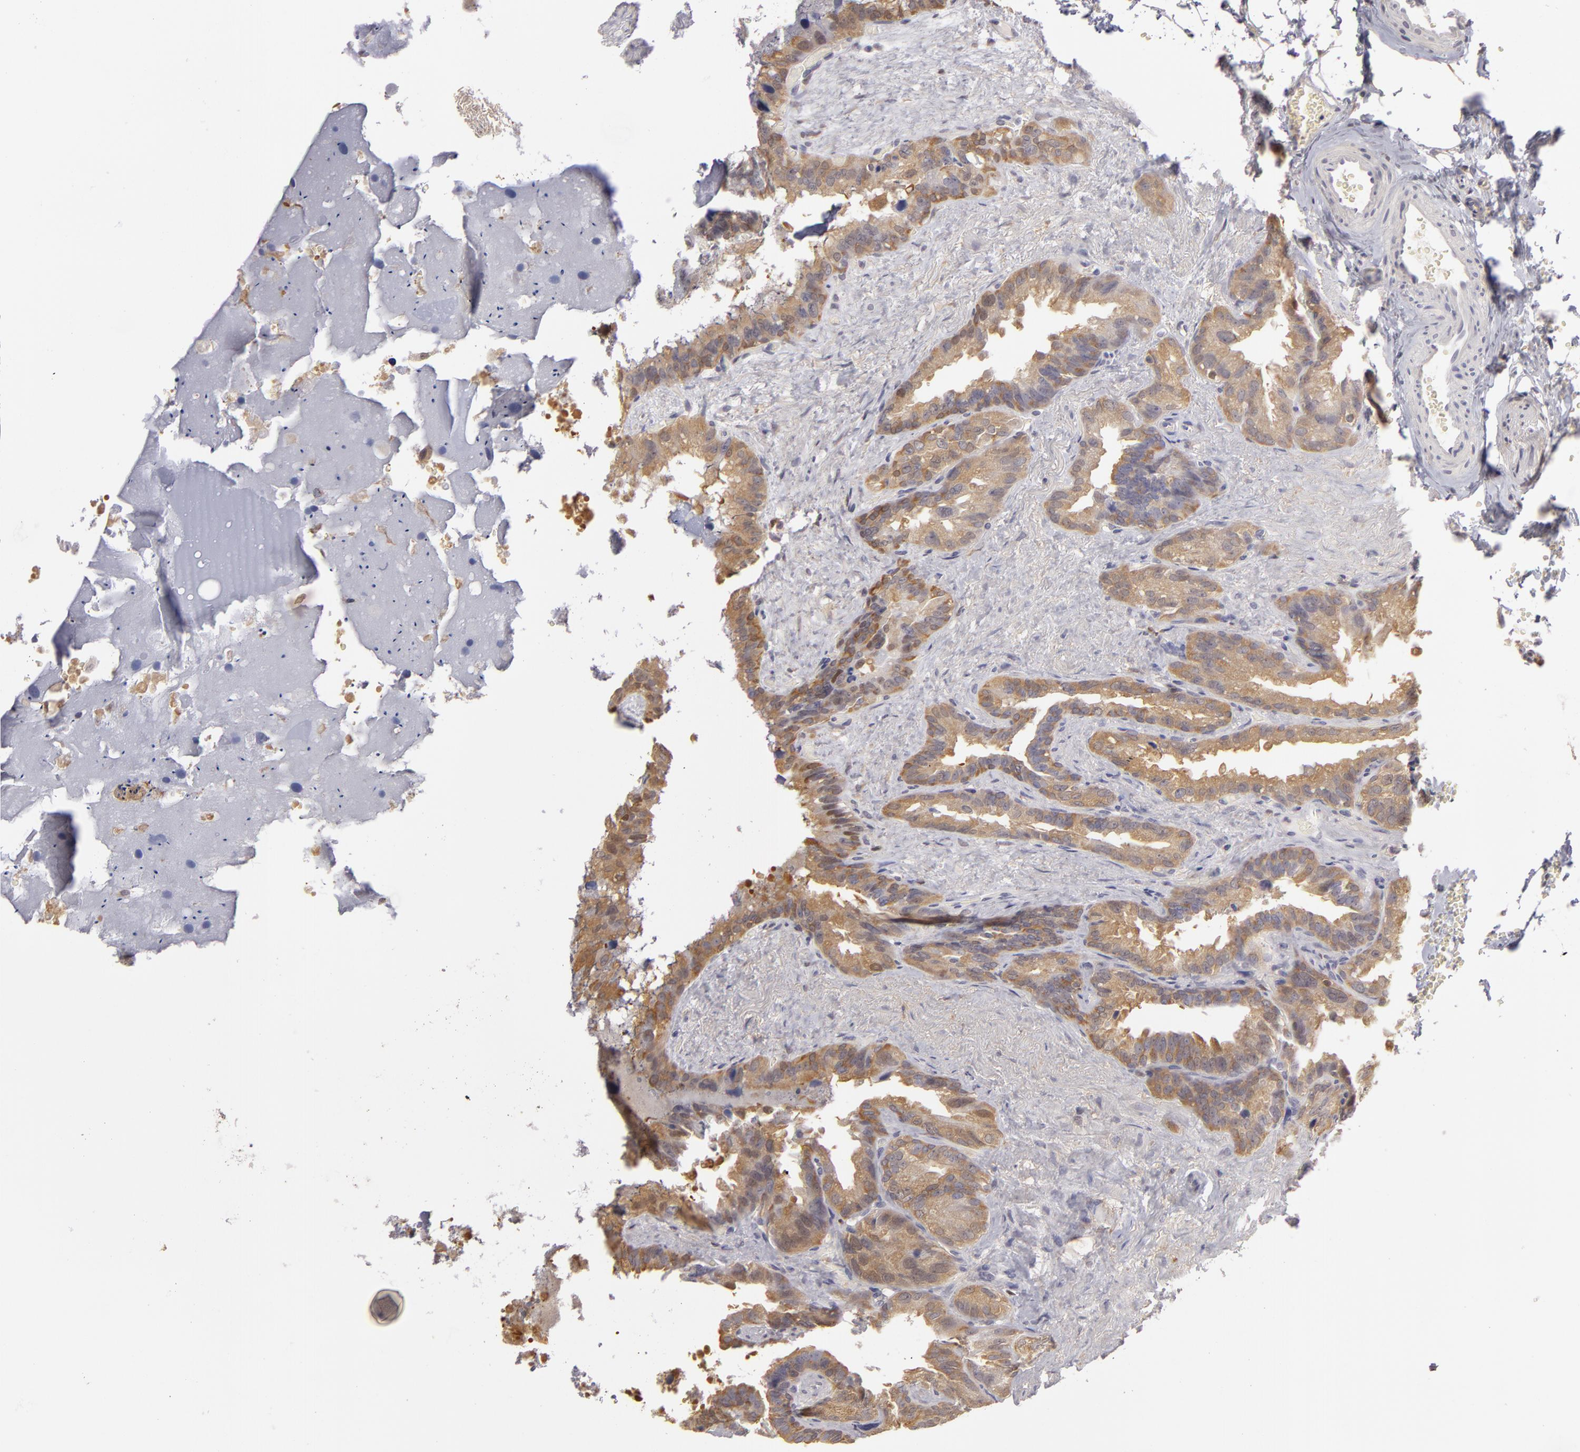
{"staining": {"intensity": "weak", "quantity": "25%-75%", "location": "cytoplasmic/membranous"}, "tissue": "seminal vesicle", "cell_type": "Glandular cells", "image_type": "normal", "snomed": [{"axis": "morphology", "description": "Normal tissue, NOS"}, {"axis": "topography", "description": "Prostate"}, {"axis": "topography", "description": "Seminal veicle"}], "caption": "Glandular cells reveal low levels of weak cytoplasmic/membranous expression in approximately 25%-75% of cells in benign human seminal vesicle.", "gene": "GNPDA1", "patient": {"sex": "male", "age": 63}}